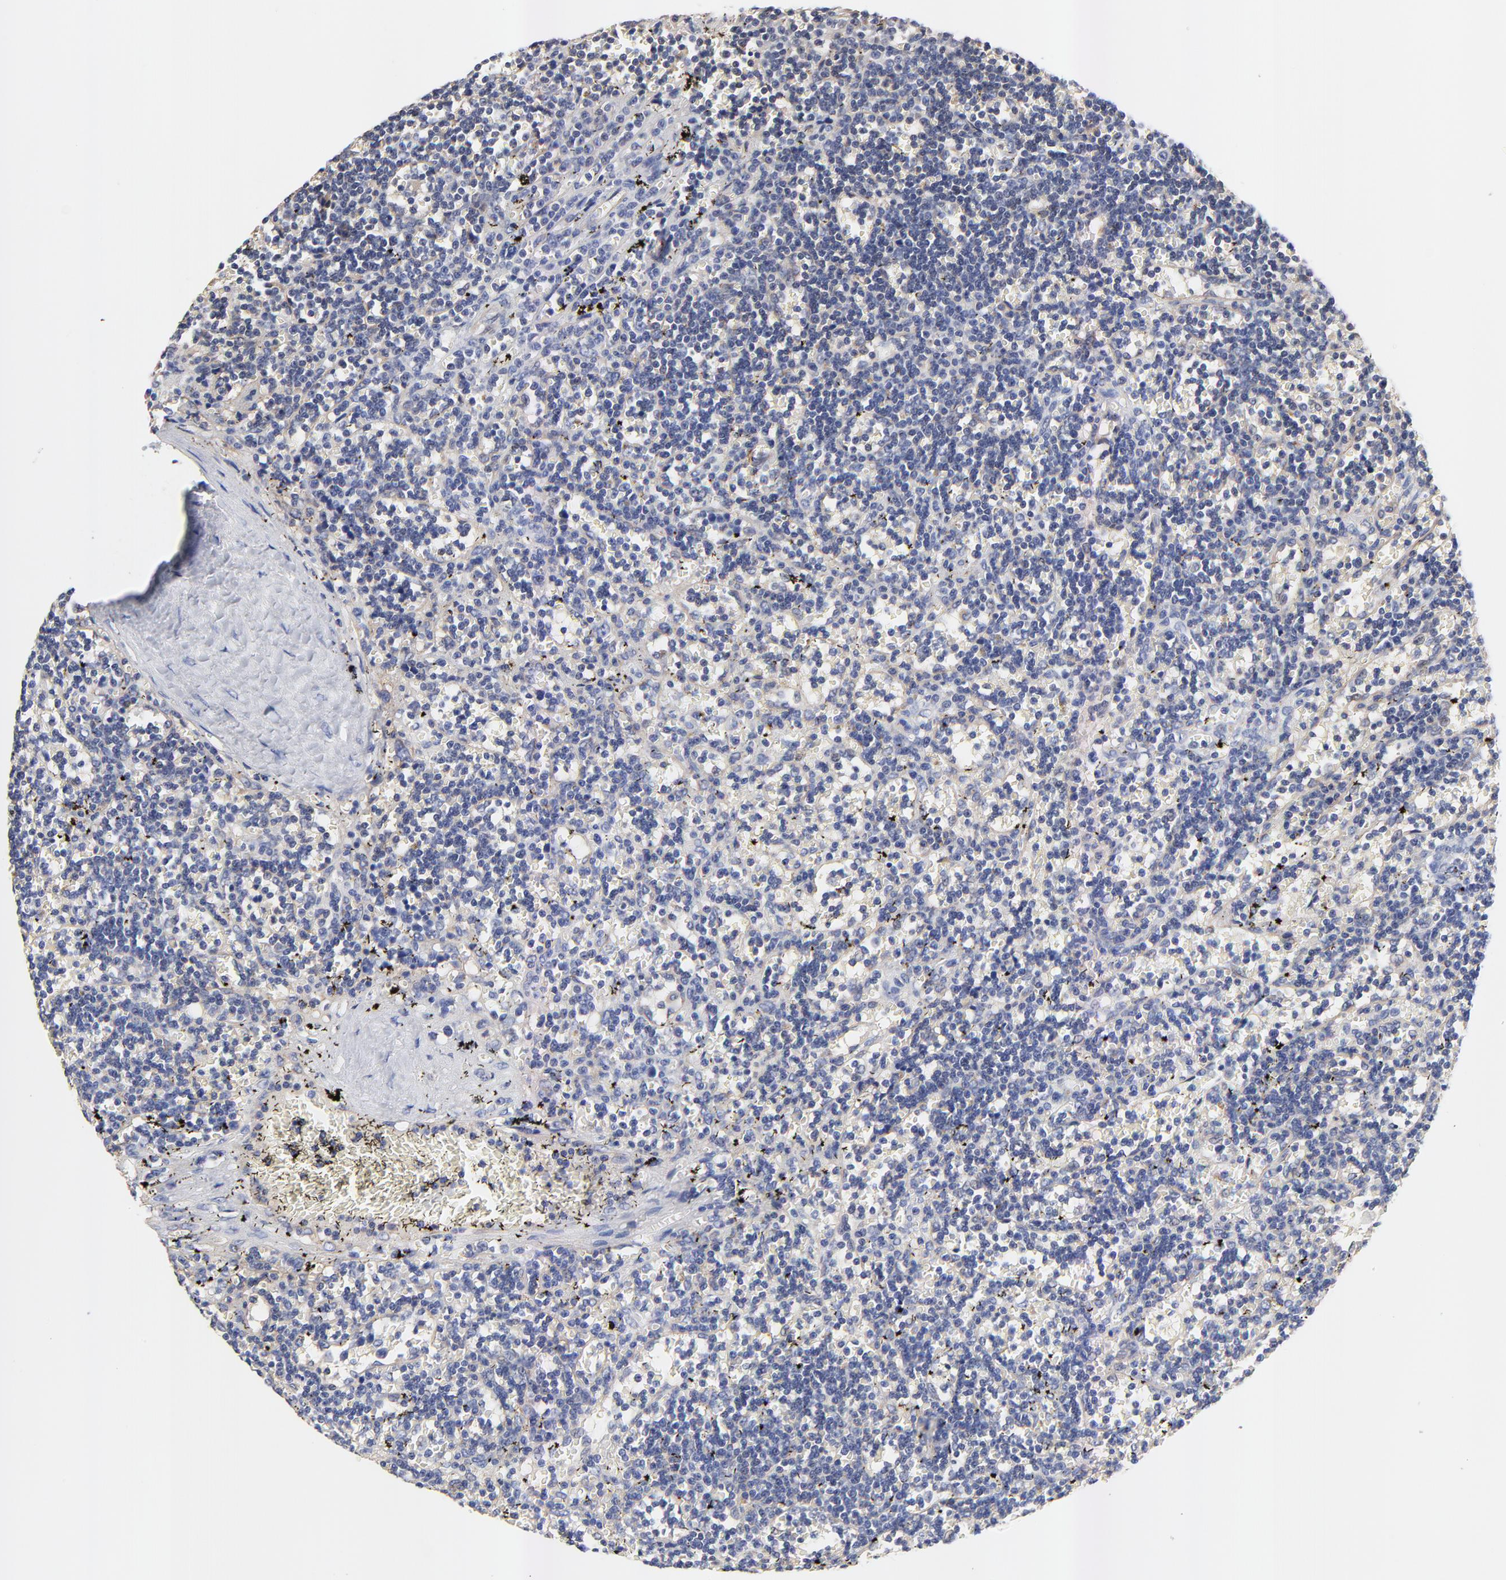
{"staining": {"intensity": "negative", "quantity": "none", "location": "none"}, "tissue": "lymphoma", "cell_type": "Tumor cells", "image_type": "cancer", "snomed": [{"axis": "morphology", "description": "Malignant lymphoma, non-Hodgkin's type, Low grade"}, {"axis": "topography", "description": "Spleen"}], "caption": "Immunohistochemical staining of malignant lymphoma, non-Hodgkin's type (low-grade) shows no significant expression in tumor cells. Nuclei are stained in blue.", "gene": "FBXL2", "patient": {"sex": "male", "age": 60}}